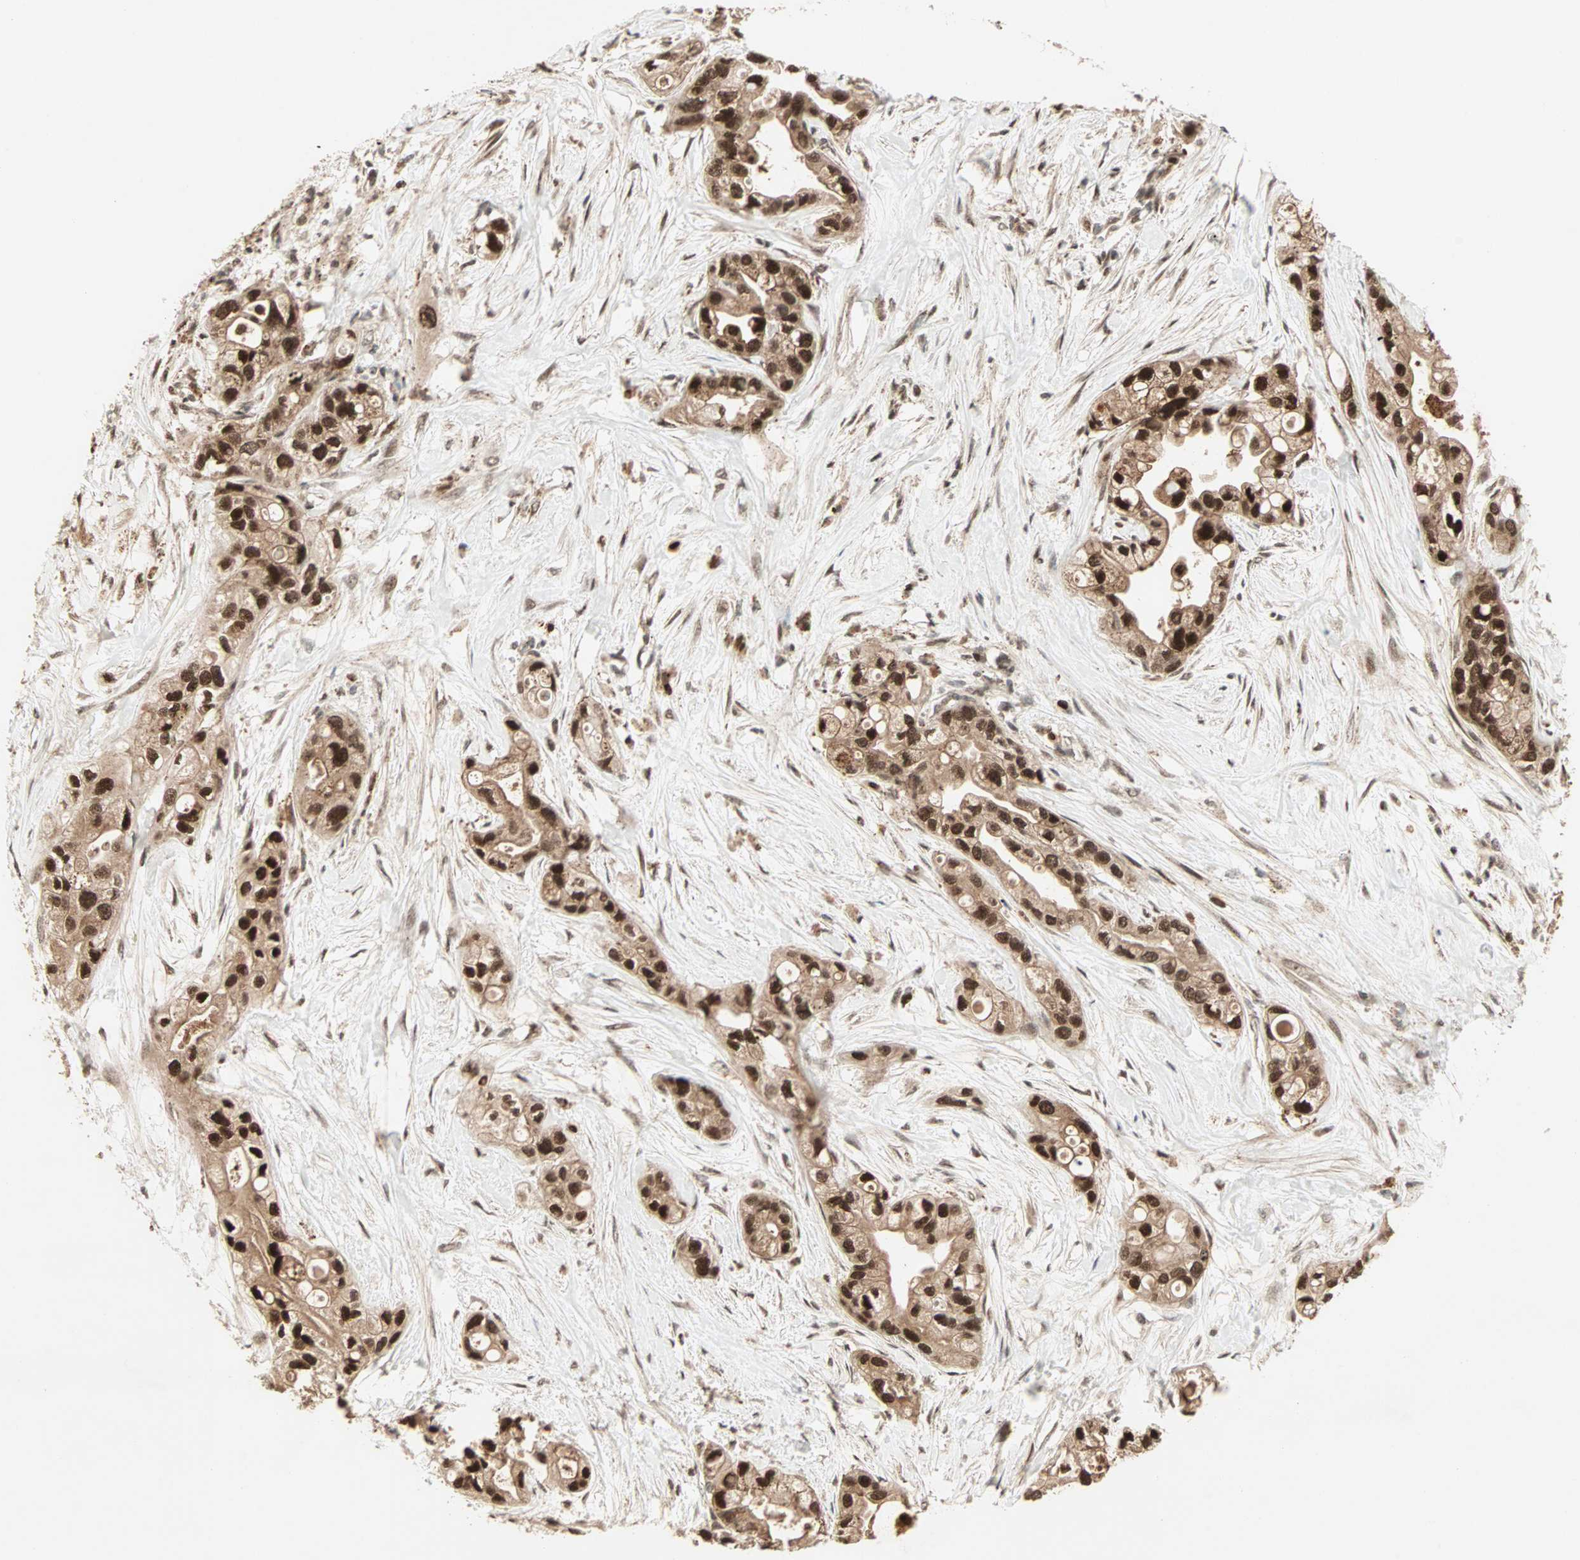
{"staining": {"intensity": "strong", "quantity": ">75%", "location": "cytoplasmic/membranous,nuclear"}, "tissue": "pancreatic cancer", "cell_type": "Tumor cells", "image_type": "cancer", "snomed": [{"axis": "morphology", "description": "Adenocarcinoma, NOS"}, {"axis": "topography", "description": "Pancreas"}], "caption": "A histopathology image of adenocarcinoma (pancreatic) stained for a protein exhibits strong cytoplasmic/membranous and nuclear brown staining in tumor cells.", "gene": "ZBED9", "patient": {"sex": "female", "age": 77}}